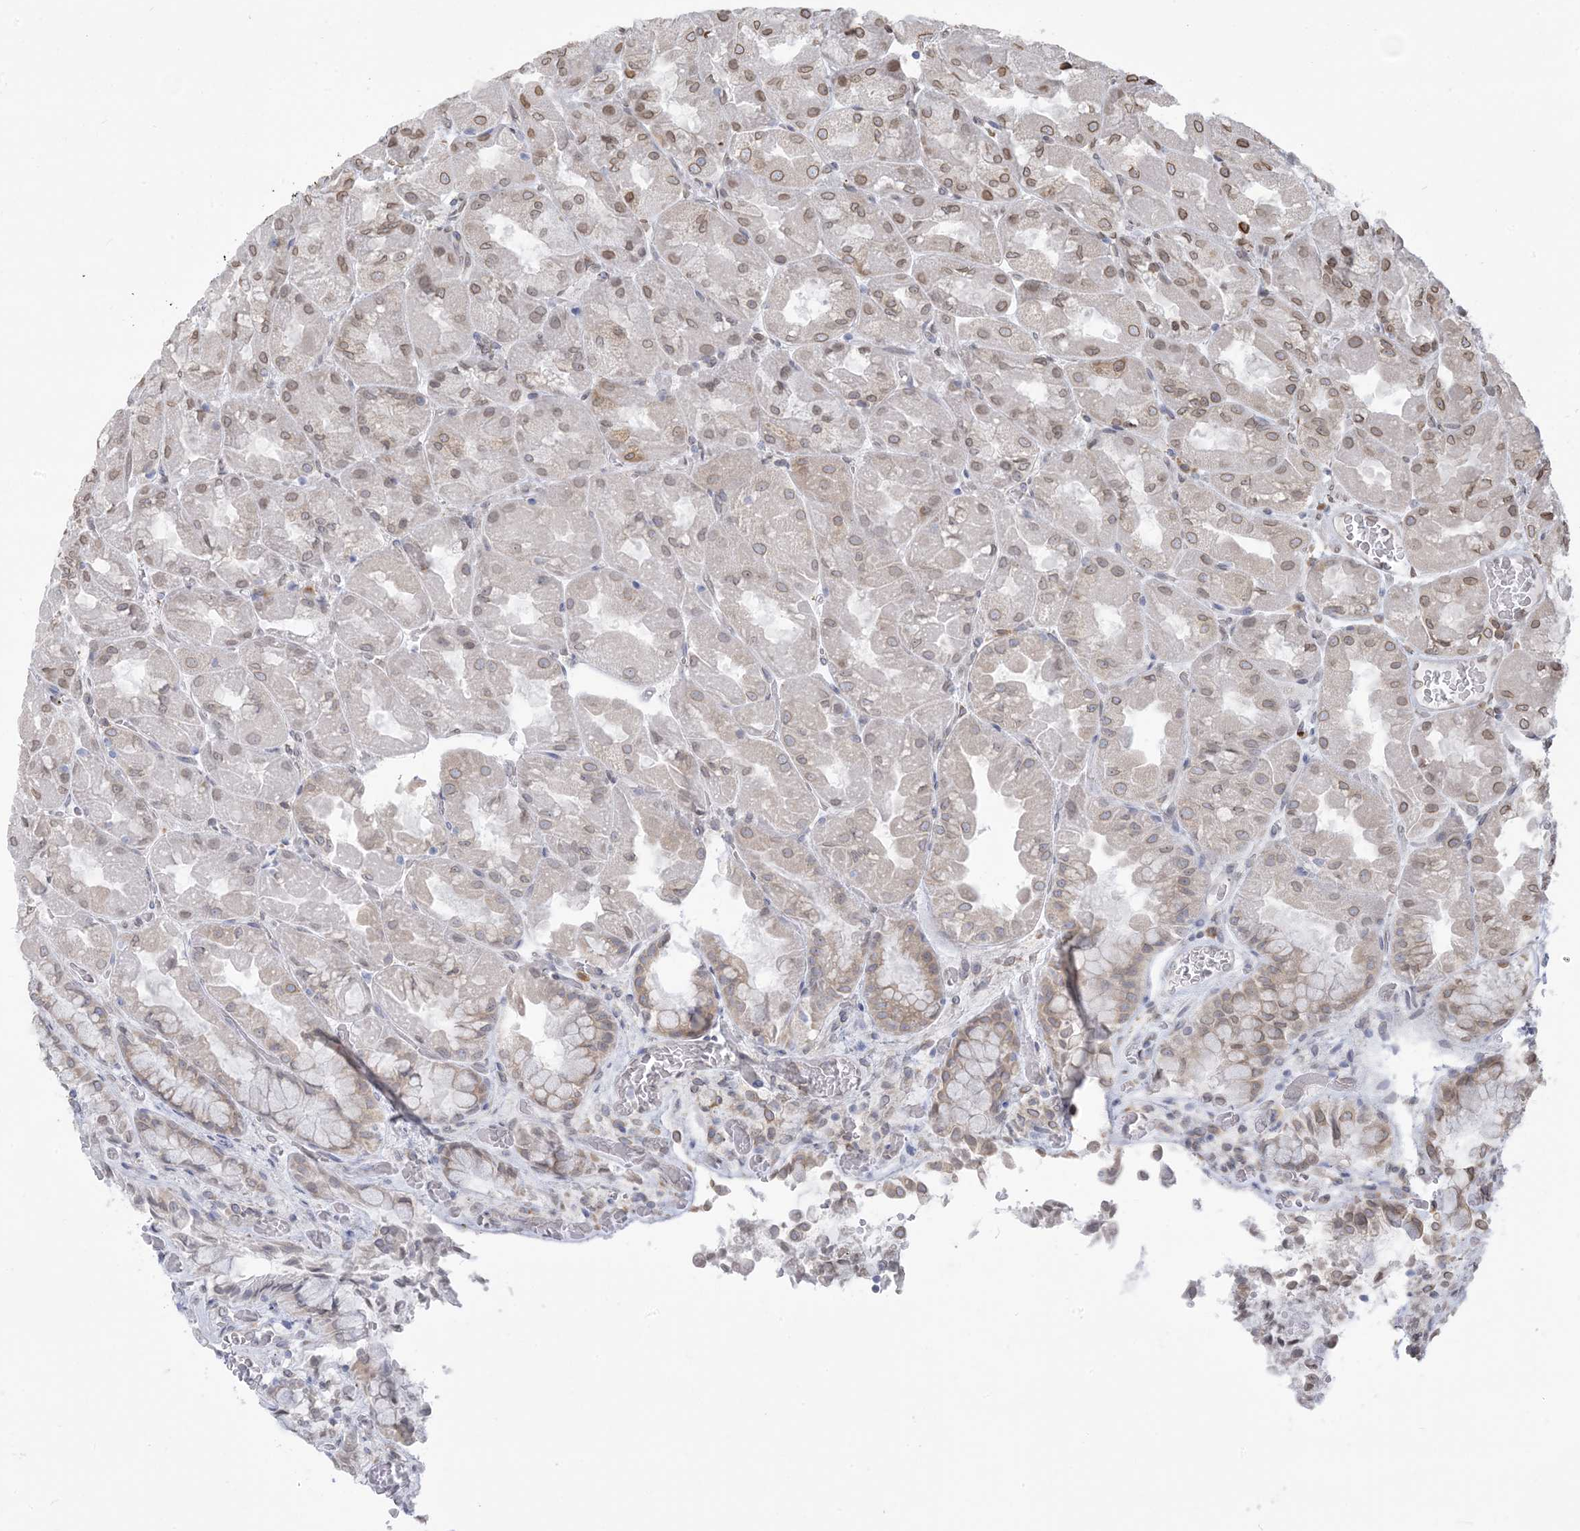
{"staining": {"intensity": "moderate", "quantity": "25%-75%", "location": "cytoplasmic/membranous,nuclear"}, "tissue": "stomach", "cell_type": "Glandular cells", "image_type": "normal", "snomed": [{"axis": "morphology", "description": "Normal tissue, NOS"}, {"axis": "topography", "description": "Stomach"}], "caption": "Moderate cytoplasmic/membranous,nuclear expression for a protein is present in about 25%-75% of glandular cells of benign stomach using immunohistochemistry (IHC).", "gene": "WWP1", "patient": {"sex": "female", "age": 61}}